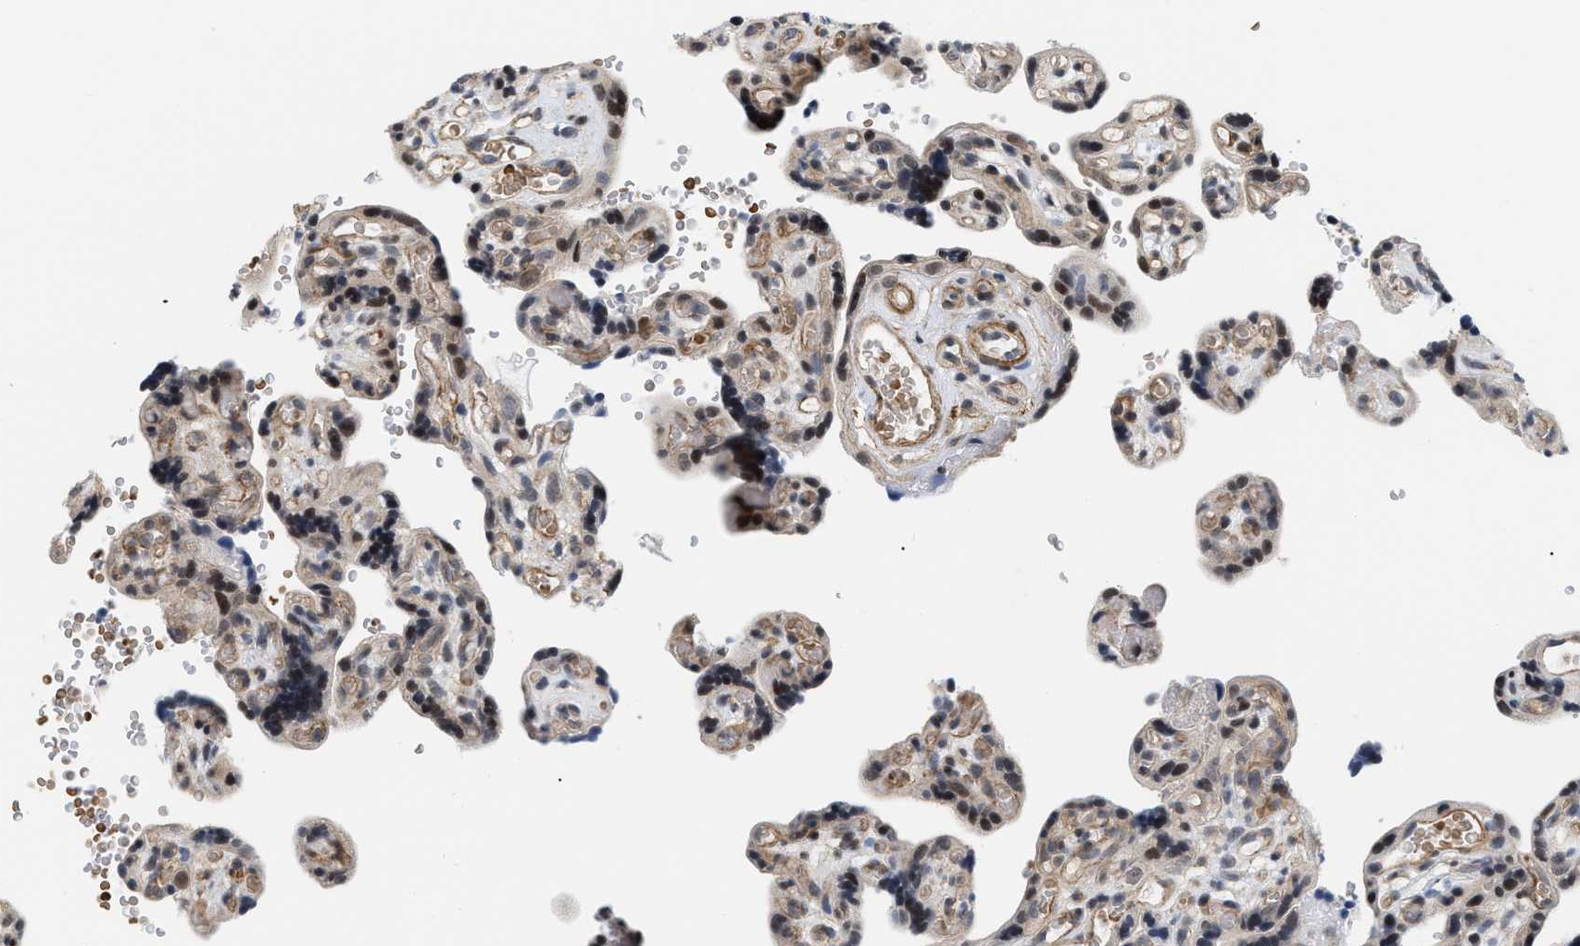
{"staining": {"intensity": "moderate", "quantity": ">75%", "location": "cytoplasmic/membranous,nuclear"}, "tissue": "placenta", "cell_type": "Decidual cells", "image_type": "normal", "snomed": [{"axis": "morphology", "description": "Normal tissue, NOS"}, {"axis": "topography", "description": "Placenta"}], "caption": "Immunohistochemical staining of unremarkable placenta exhibits medium levels of moderate cytoplasmic/membranous,nuclear staining in about >75% of decidual cells.", "gene": "GPRASP2", "patient": {"sex": "female", "age": 30}}